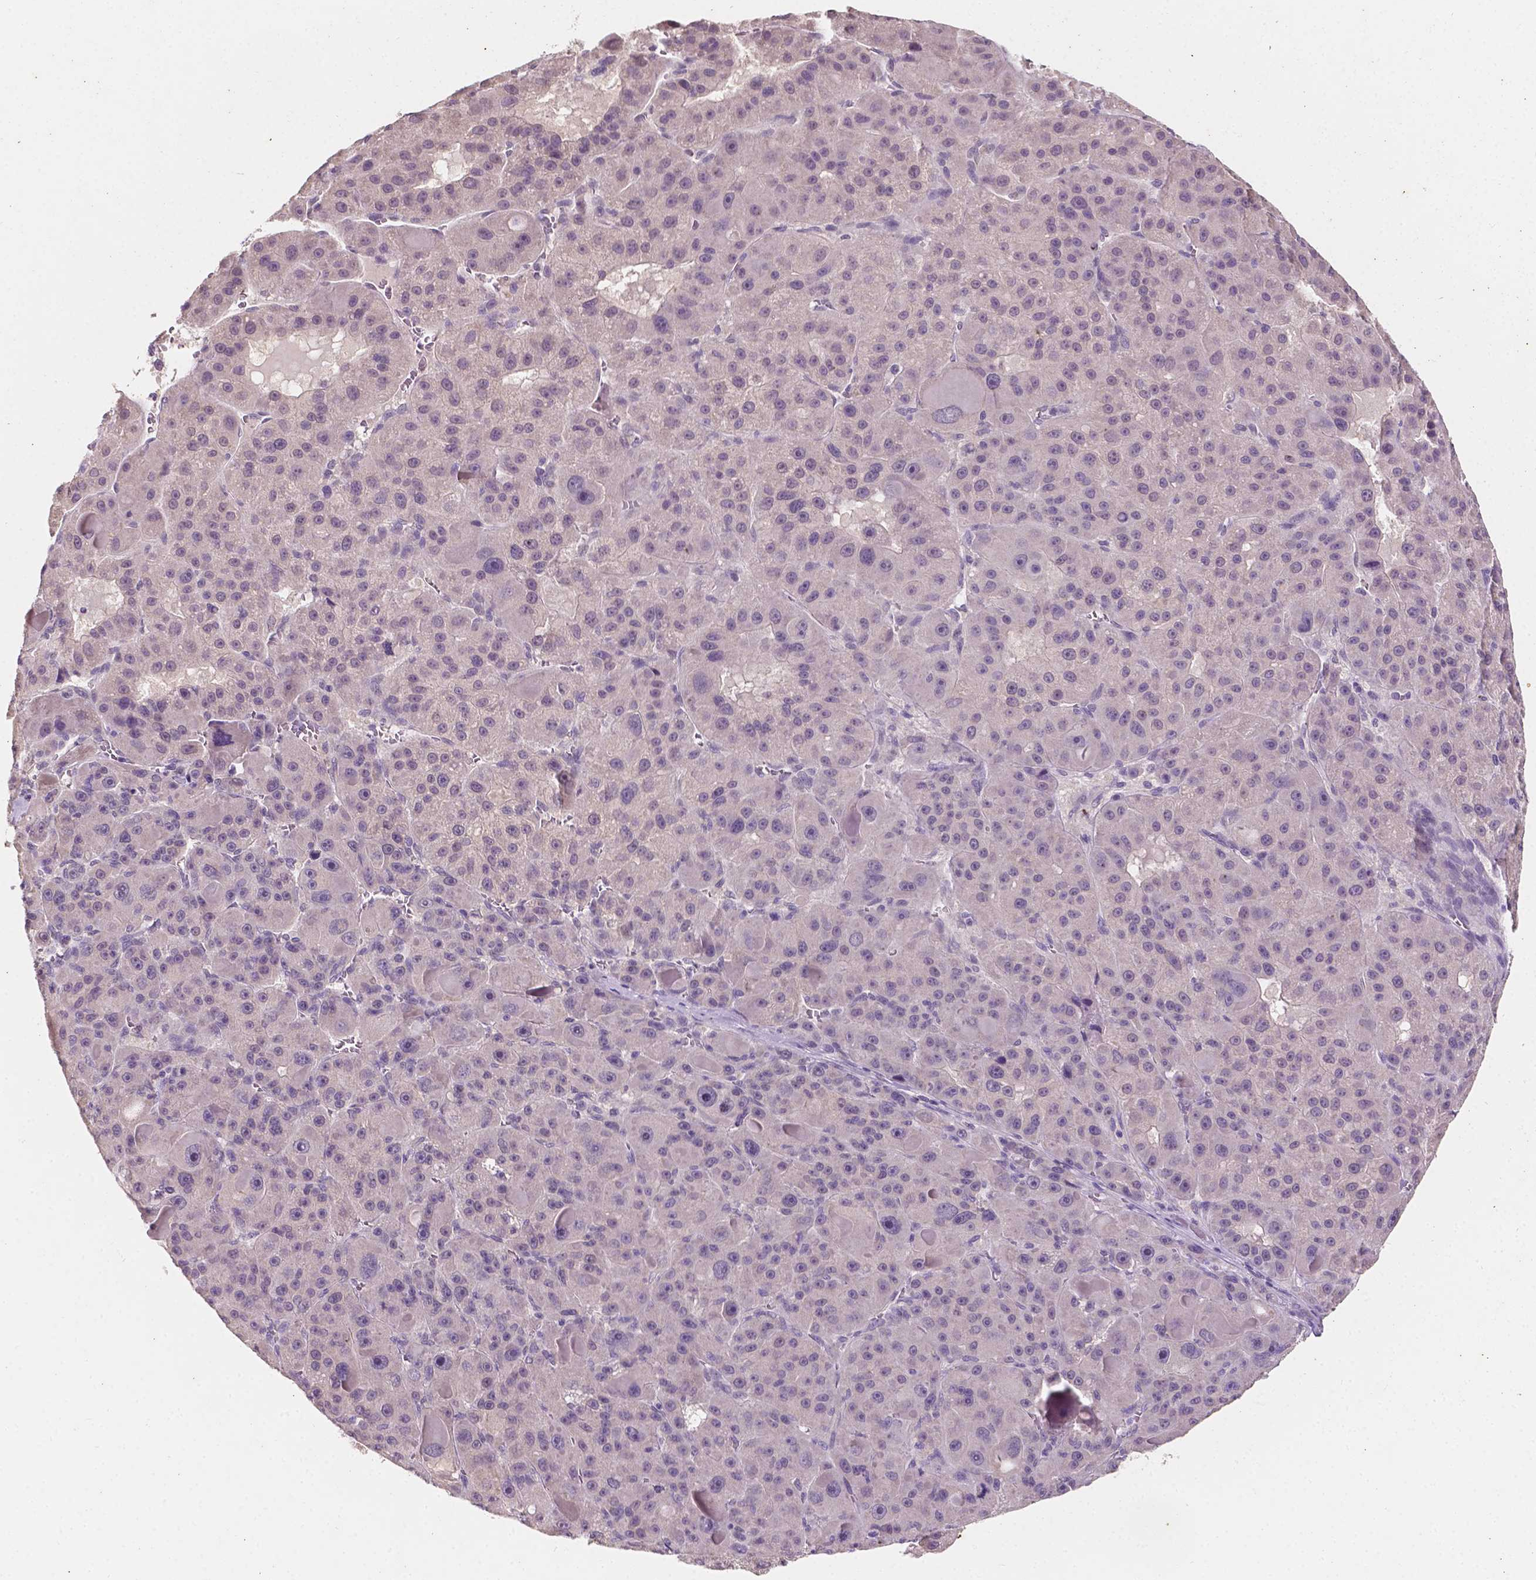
{"staining": {"intensity": "negative", "quantity": "none", "location": "none"}, "tissue": "liver cancer", "cell_type": "Tumor cells", "image_type": "cancer", "snomed": [{"axis": "morphology", "description": "Carcinoma, Hepatocellular, NOS"}, {"axis": "topography", "description": "Liver"}], "caption": "Immunohistochemical staining of human liver cancer shows no significant expression in tumor cells. (DAB (3,3'-diaminobenzidine) immunohistochemistry (IHC) visualized using brightfield microscopy, high magnification).", "gene": "TAL1", "patient": {"sex": "male", "age": 76}}